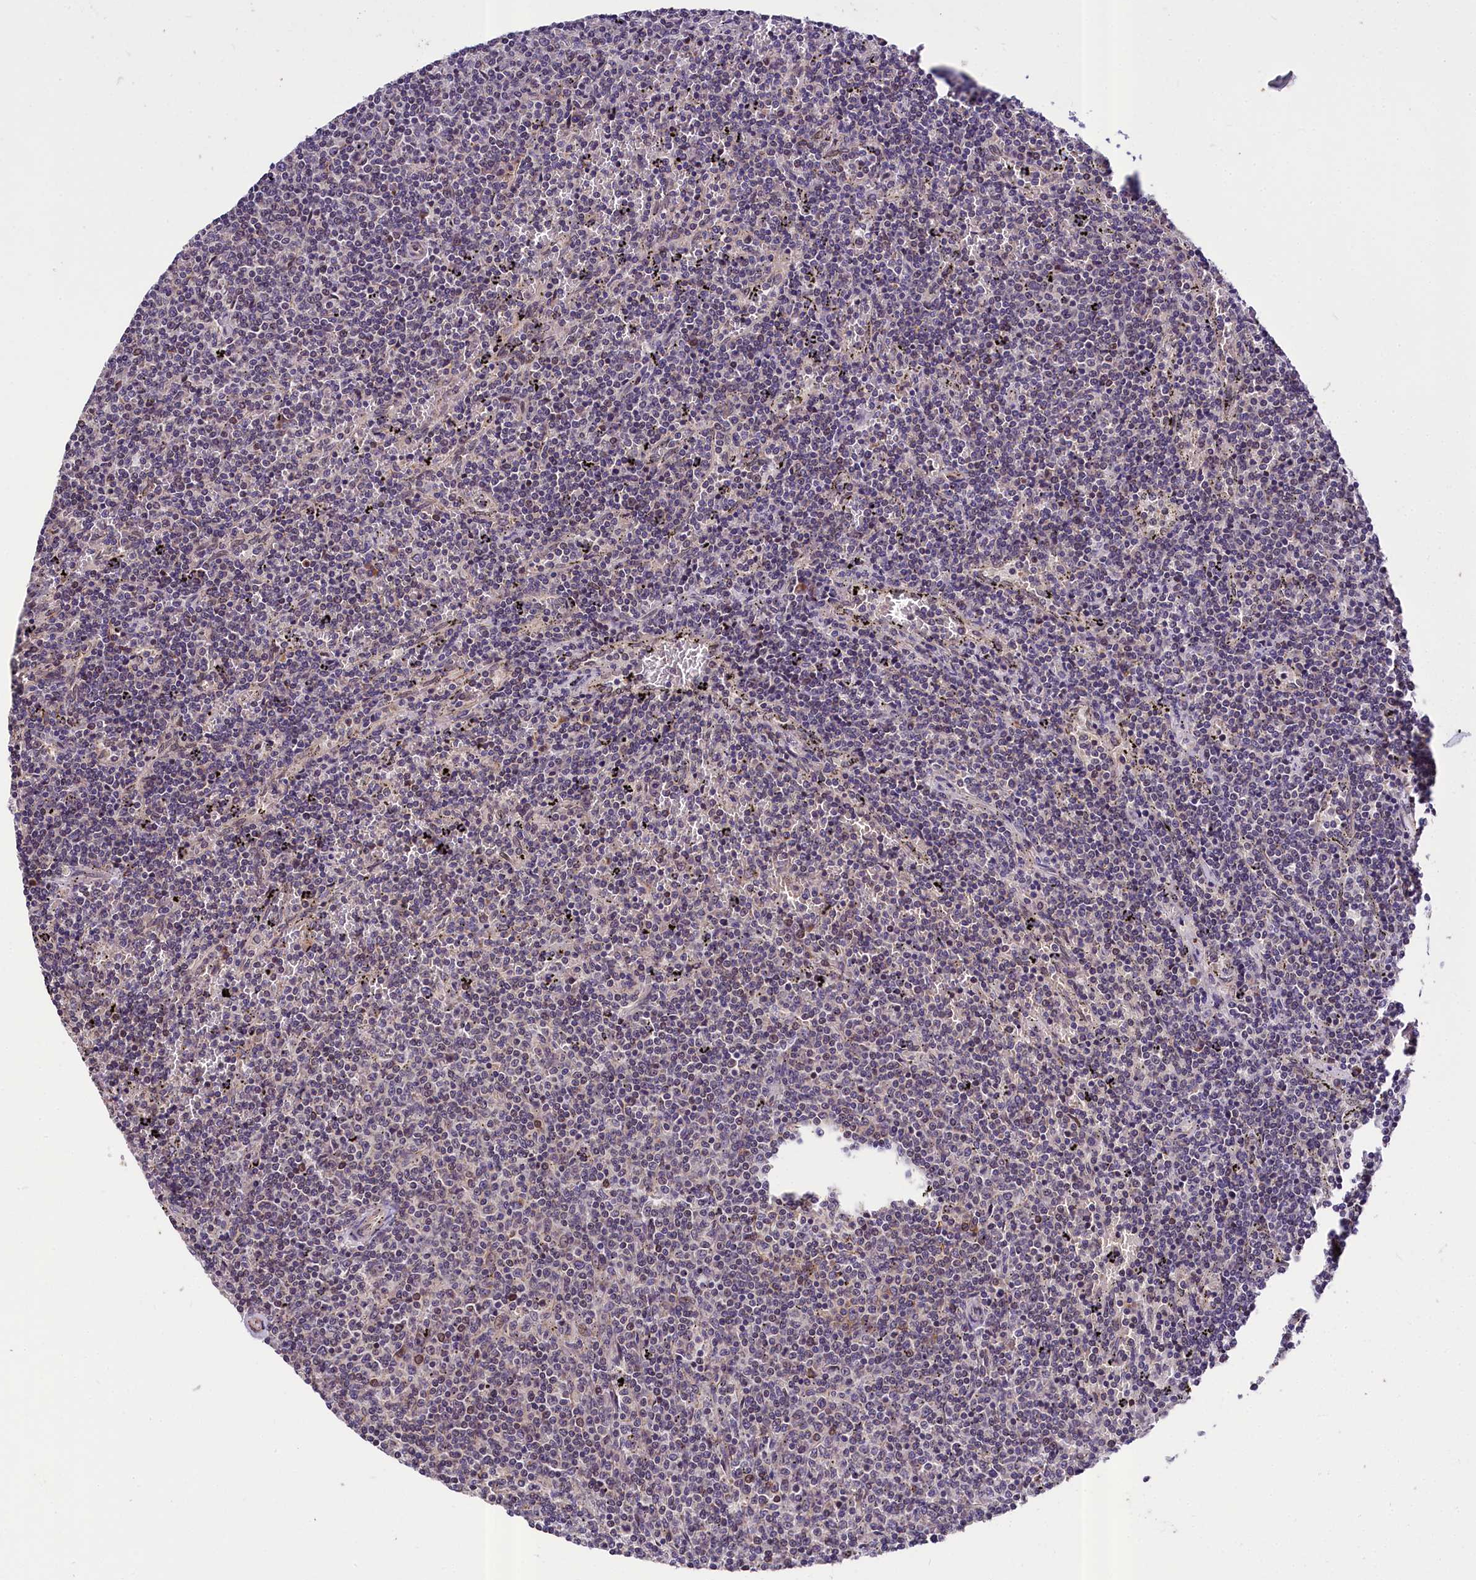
{"staining": {"intensity": "negative", "quantity": "none", "location": "none"}, "tissue": "lymphoma", "cell_type": "Tumor cells", "image_type": "cancer", "snomed": [{"axis": "morphology", "description": "Malignant lymphoma, non-Hodgkin's type, Low grade"}, {"axis": "topography", "description": "Spleen"}], "caption": "Tumor cells are negative for brown protein staining in lymphoma.", "gene": "SUPV3L1", "patient": {"sex": "female", "age": 50}}